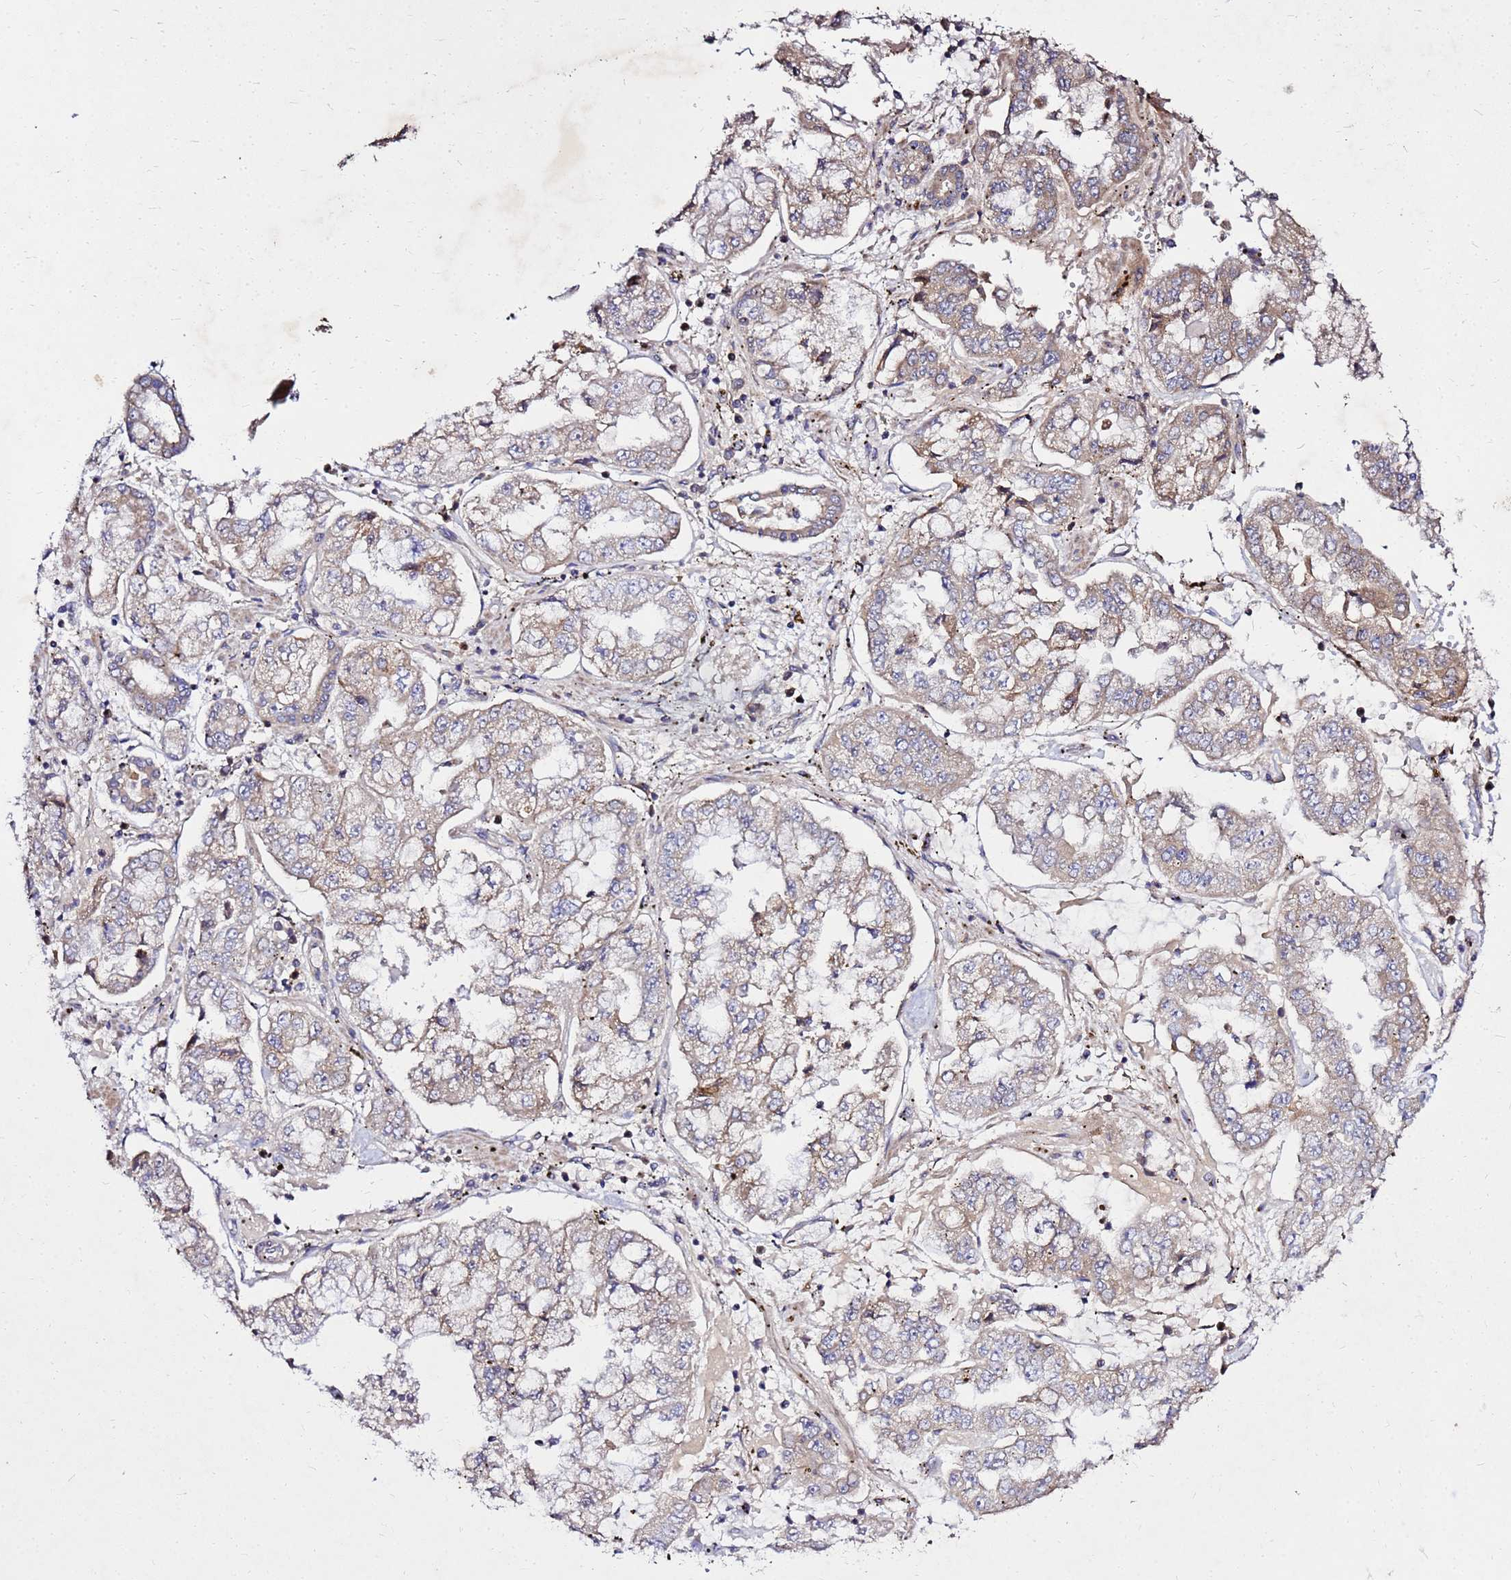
{"staining": {"intensity": "weak", "quantity": "25%-75%", "location": "cytoplasmic/membranous"}, "tissue": "stomach cancer", "cell_type": "Tumor cells", "image_type": "cancer", "snomed": [{"axis": "morphology", "description": "Adenocarcinoma, NOS"}, {"axis": "topography", "description": "Stomach"}], "caption": "Immunohistochemistry (DAB) staining of human stomach adenocarcinoma shows weak cytoplasmic/membranous protein staining in approximately 25%-75% of tumor cells. The staining was performed using DAB, with brown indicating positive protein expression. Nuclei are stained blue with hematoxylin.", "gene": "COX14", "patient": {"sex": "male", "age": 76}}